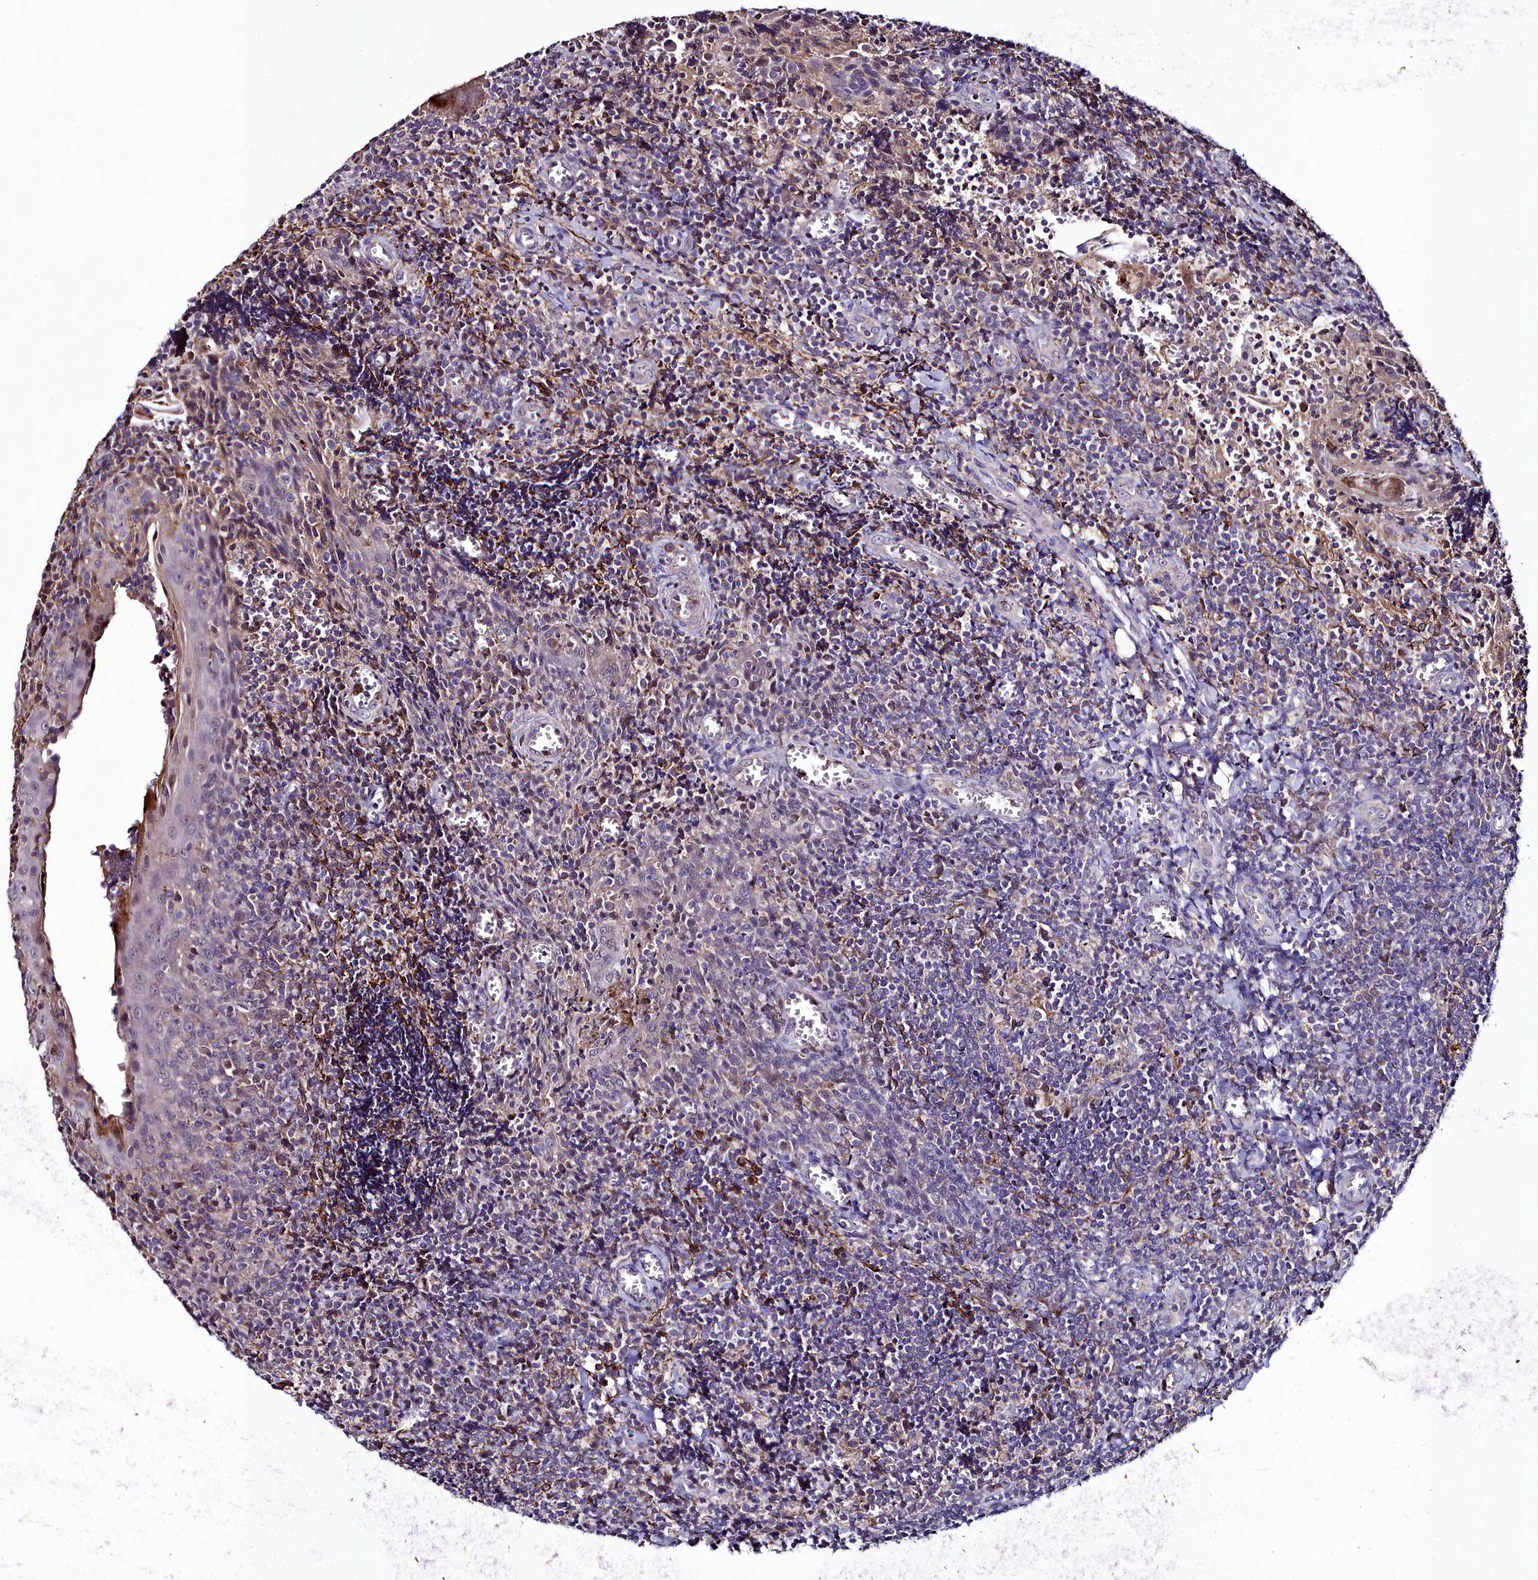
{"staining": {"intensity": "negative", "quantity": "none", "location": "none"}, "tissue": "tonsil", "cell_type": "Germinal center cells", "image_type": "normal", "snomed": [{"axis": "morphology", "description": "Normal tissue, NOS"}, {"axis": "topography", "description": "Tonsil"}], "caption": "Immunohistochemistry histopathology image of unremarkable tonsil stained for a protein (brown), which displays no positivity in germinal center cells. (DAB IHC, high magnification).", "gene": "AMBRA1", "patient": {"sex": "male", "age": 27}}